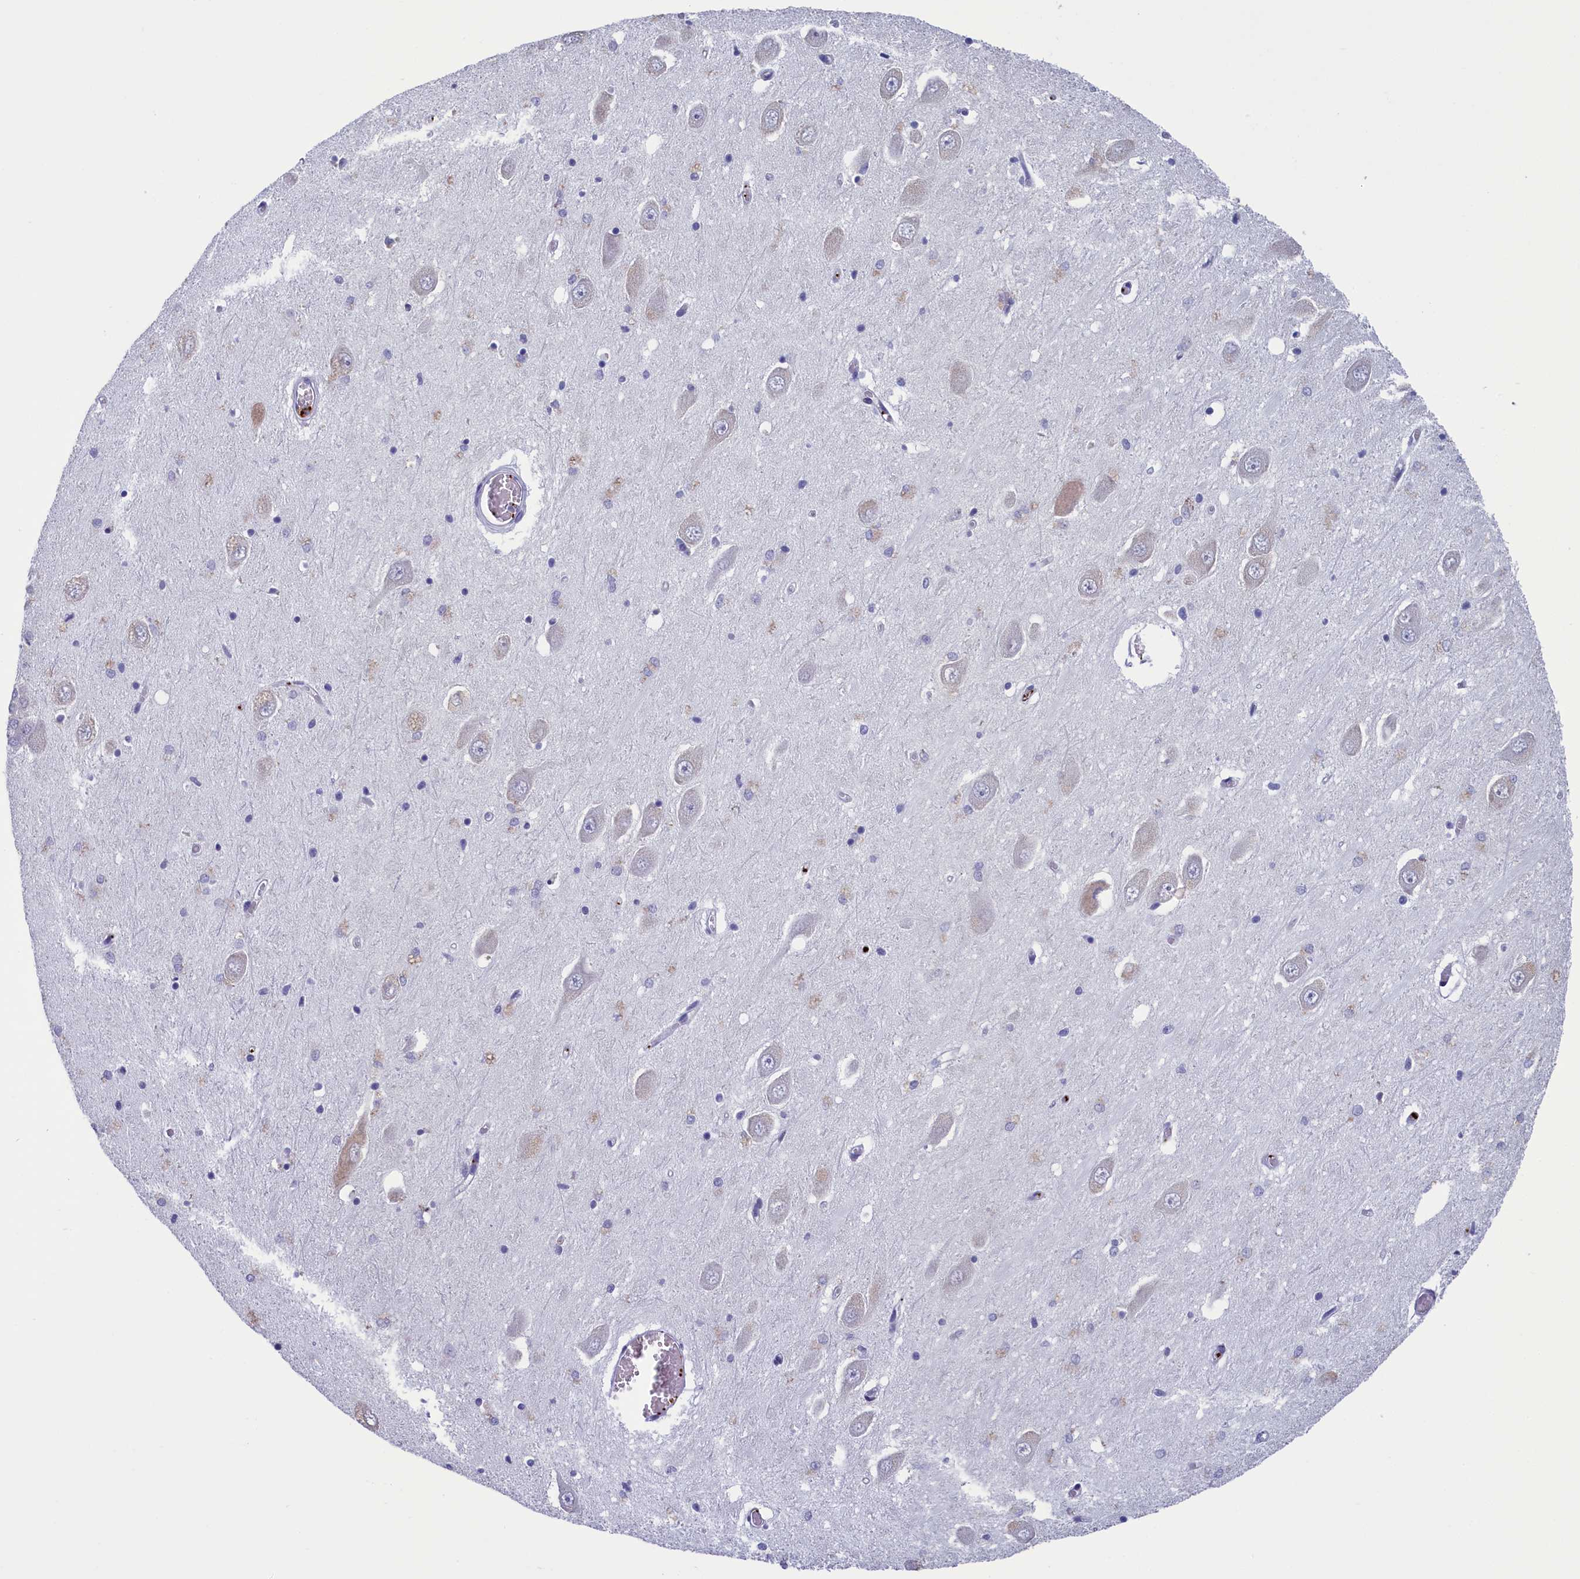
{"staining": {"intensity": "negative", "quantity": "none", "location": "none"}, "tissue": "hippocampus", "cell_type": "Glial cells", "image_type": "normal", "snomed": [{"axis": "morphology", "description": "Normal tissue, NOS"}, {"axis": "topography", "description": "Hippocampus"}], "caption": "DAB immunohistochemical staining of unremarkable hippocampus exhibits no significant staining in glial cells. (Brightfield microscopy of DAB immunohistochemistry (IHC) at high magnification).", "gene": "AIFM2", "patient": {"sex": "male", "age": 70}}